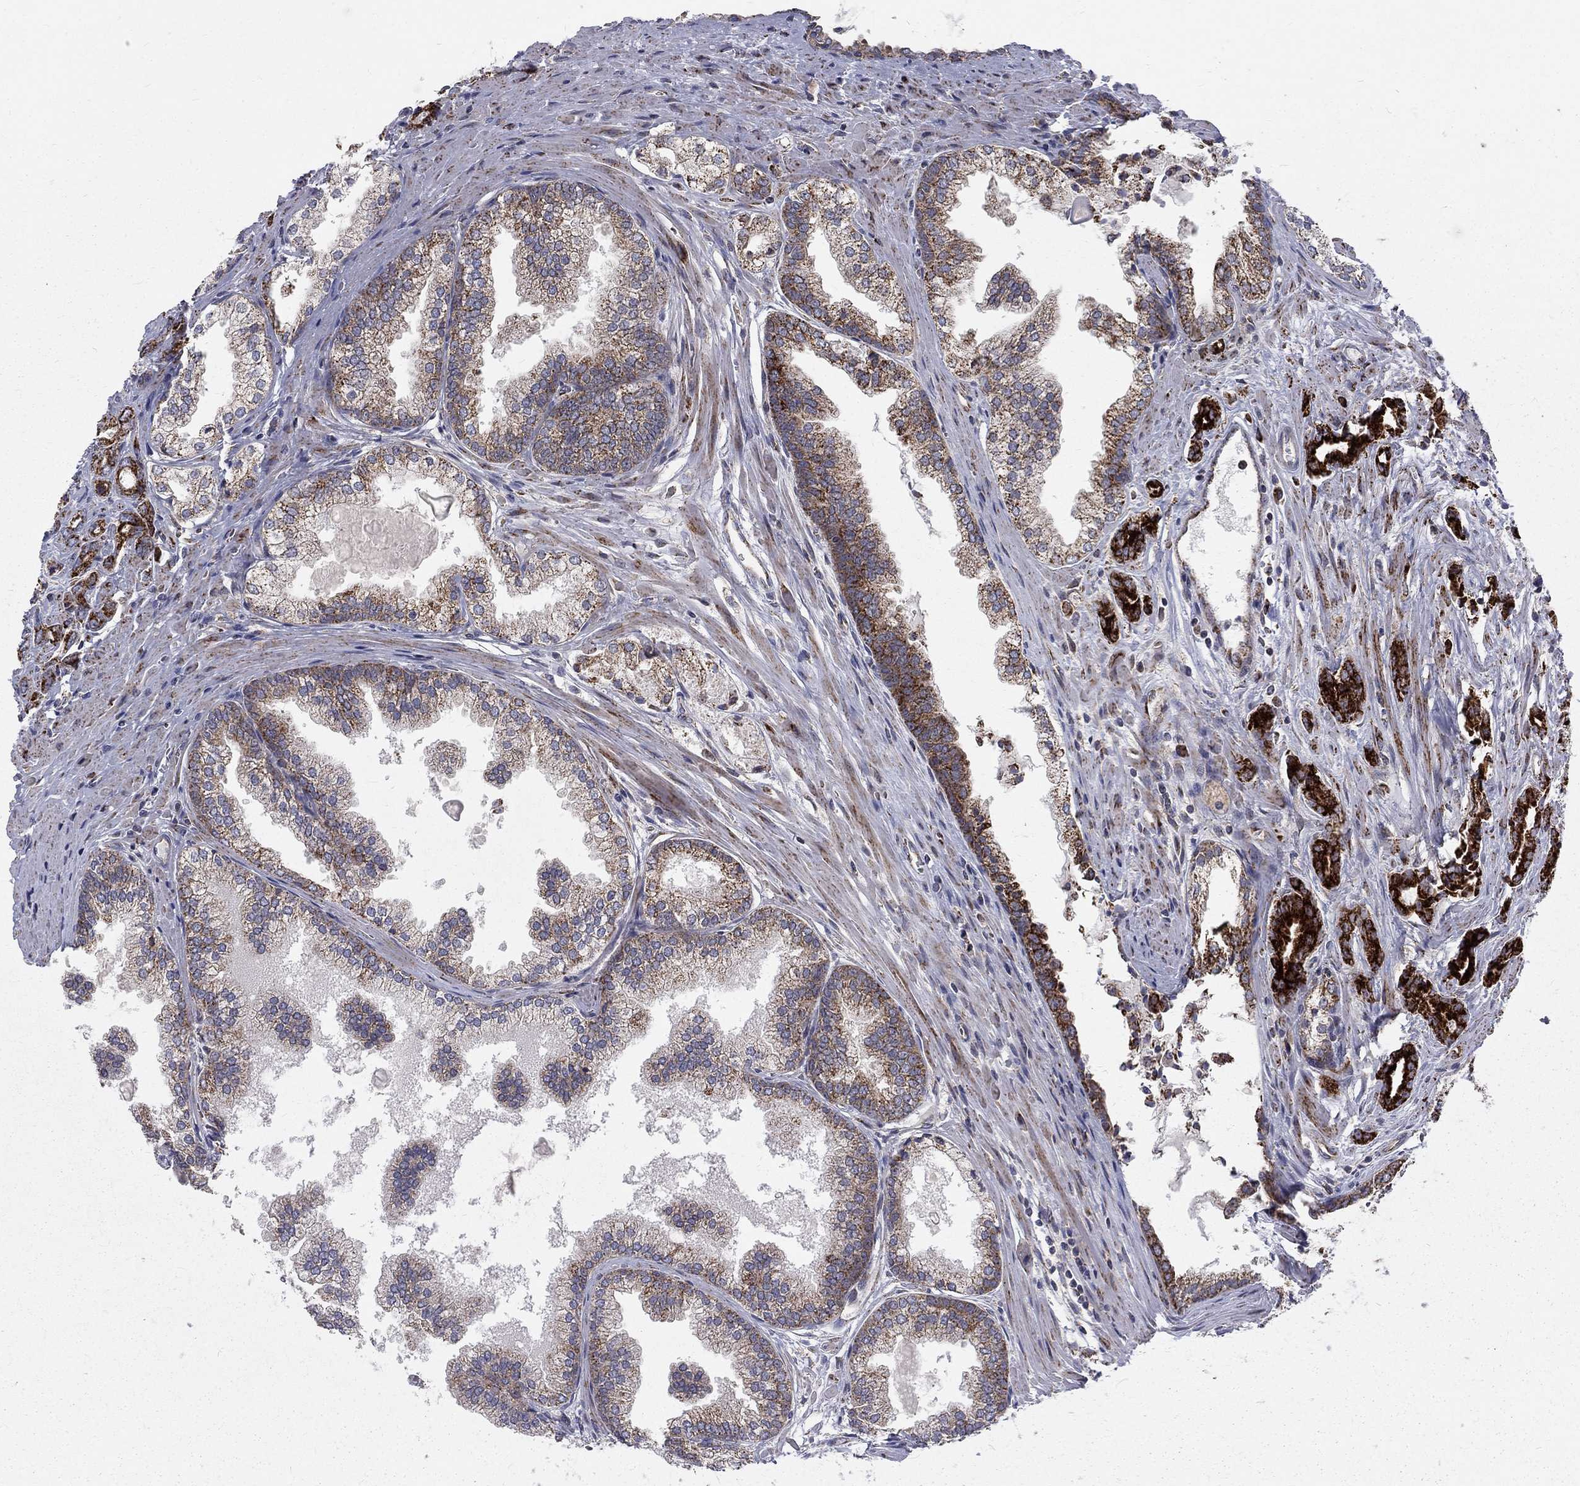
{"staining": {"intensity": "moderate", "quantity": ">75%", "location": "cytoplasmic/membranous"}, "tissue": "prostate cancer", "cell_type": "Tumor cells", "image_type": "cancer", "snomed": [{"axis": "morphology", "description": "Adenocarcinoma, NOS"}, {"axis": "morphology", "description": "Adenocarcinoma, High grade"}, {"axis": "topography", "description": "Prostate"}], "caption": "Immunohistochemistry micrograph of prostate adenocarcinoma stained for a protein (brown), which demonstrates medium levels of moderate cytoplasmic/membranous expression in approximately >75% of tumor cells.", "gene": "ALDH1B1", "patient": {"sex": "male", "age": 70}}